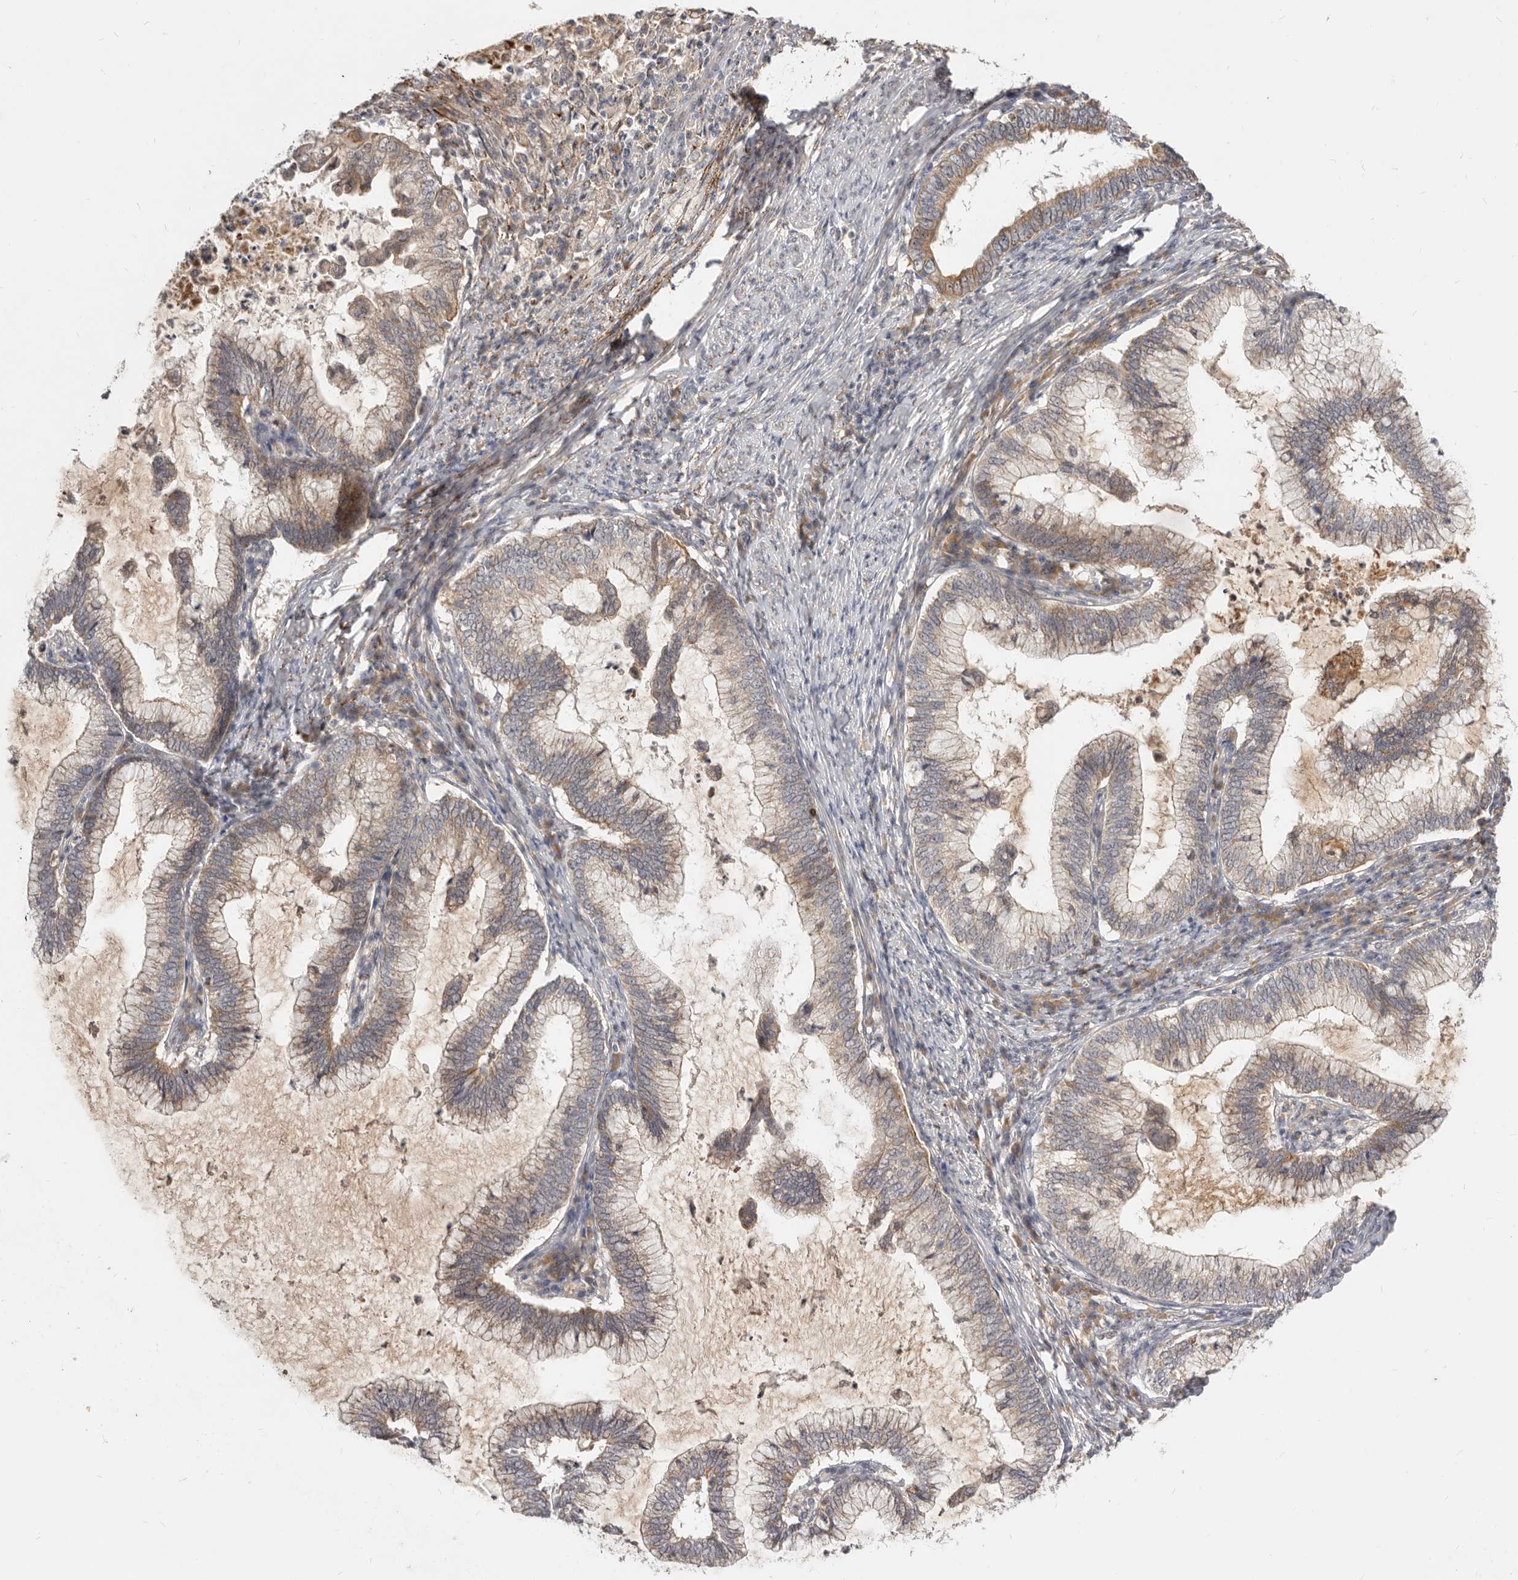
{"staining": {"intensity": "moderate", "quantity": "<25%", "location": "cytoplasmic/membranous"}, "tissue": "cervical cancer", "cell_type": "Tumor cells", "image_type": "cancer", "snomed": [{"axis": "morphology", "description": "Adenocarcinoma, NOS"}, {"axis": "topography", "description": "Cervix"}], "caption": "High-power microscopy captured an immunohistochemistry image of cervical cancer, revealing moderate cytoplasmic/membranous positivity in about <25% of tumor cells.", "gene": "MICALL2", "patient": {"sex": "female", "age": 36}}